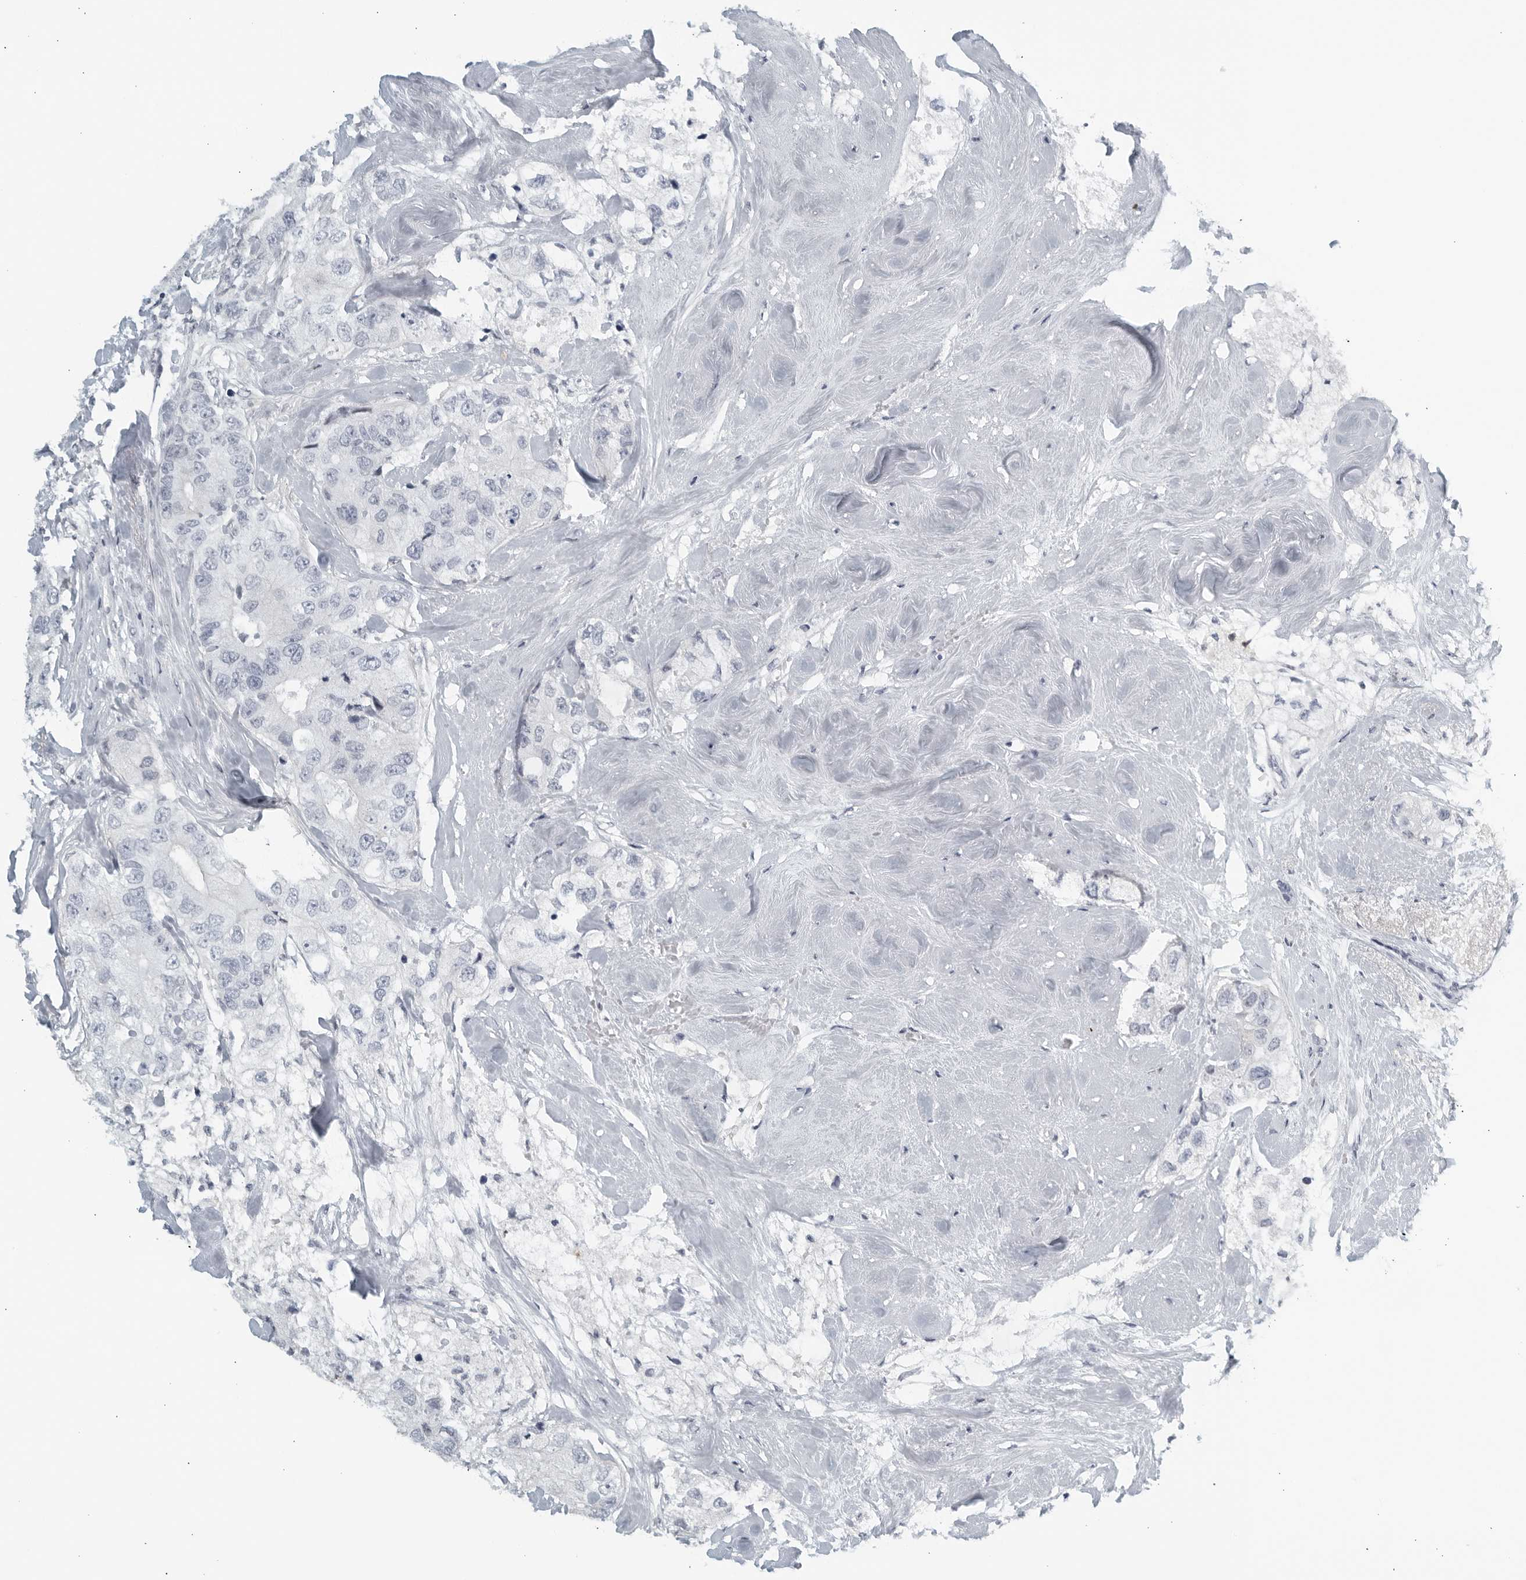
{"staining": {"intensity": "negative", "quantity": "none", "location": "none"}, "tissue": "breast cancer", "cell_type": "Tumor cells", "image_type": "cancer", "snomed": [{"axis": "morphology", "description": "Duct carcinoma"}, {"axis": "topography", "description": "Breast"}], "caption": "Immunohistochemistry of human breast cancer demonstrates no expression in tumor cells.", "gene": "KLK7", "patient": {"sex": "female", "age": 62}}